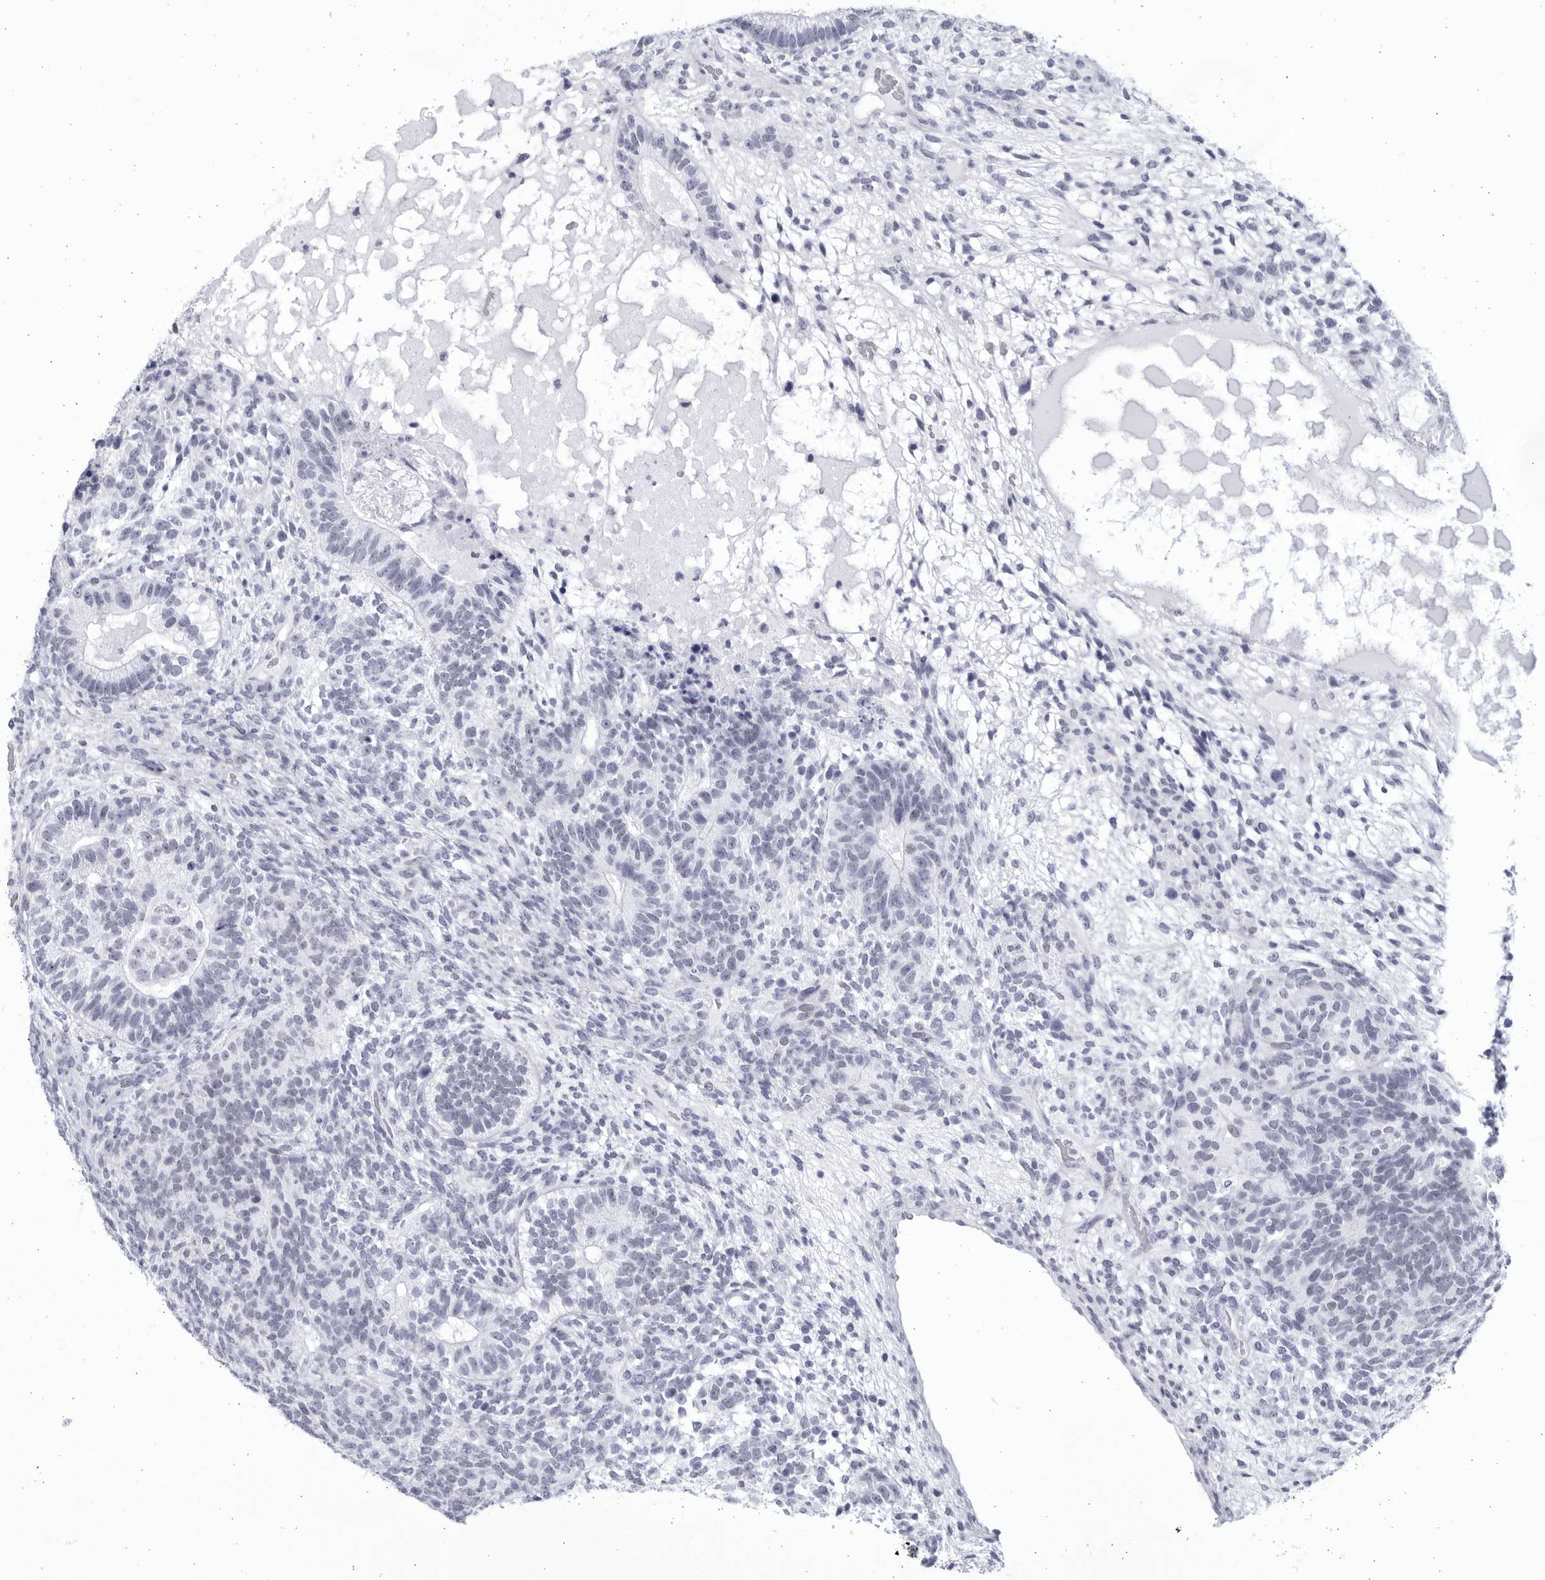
{"staining": {"intensity": "negative", "quantity": "none", "location": "none"}, "tissue": "testis cancer", "cell_type": "Tumor cells", "image_type": "cancer", "snomed": [{"axis": "morphology", "description": "Seminoma, NOS"}, {"axis": "morphology", "description": "Carcinoma, Embryonal, NOS"}, {"axis": "topography", "description": "Testis"}], "caption": "Histopathology image shows no significant protein staining in tumor cells of testis cancer. (IHC, brightfield microscopy, high magnification).", "gene": "CCDC181", "patient": {"sex": "male", "age": 28}}